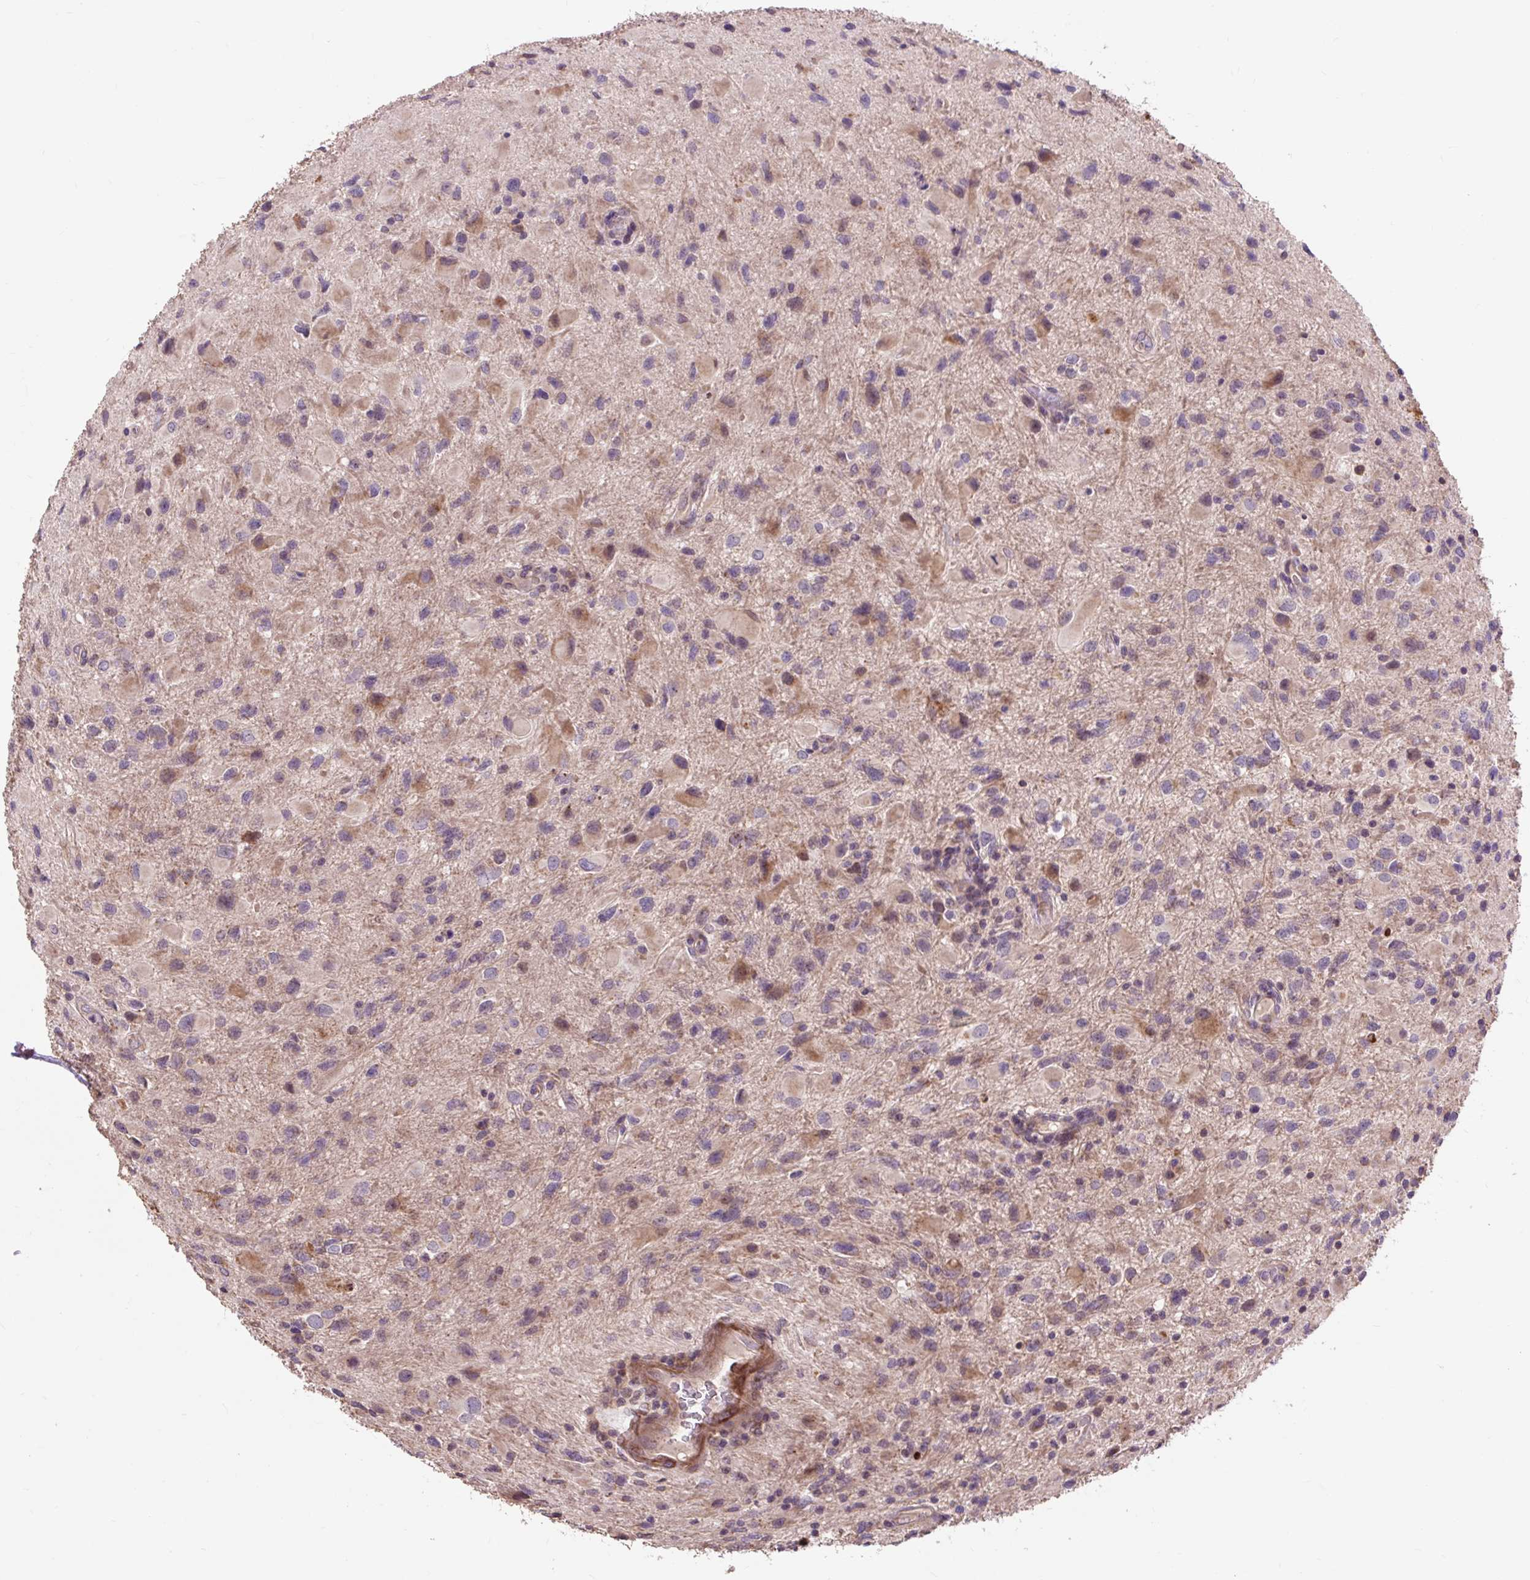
{"staining": {"intensity": "moderate", "quantity": "<25%", "location": "cytoplasmic/membranous"}, "tissue": "glioma", "cell_type": "Tumor cells", "image_type": "cancer", "snomed": [{"axis": "morphology", "description": "Glioma, malignant, Low grade"}, {"axis": "topography", "description": "Brain"}], "caption": "Immunohistochemical staining of malignant low-grade glioma demonstrates low levels of moderate cytoplasmic/membranous protein expression in about <25% of tumor cells.", "gene": "PRIMPOL", "patient": {"sex": "female", "age": 32}}